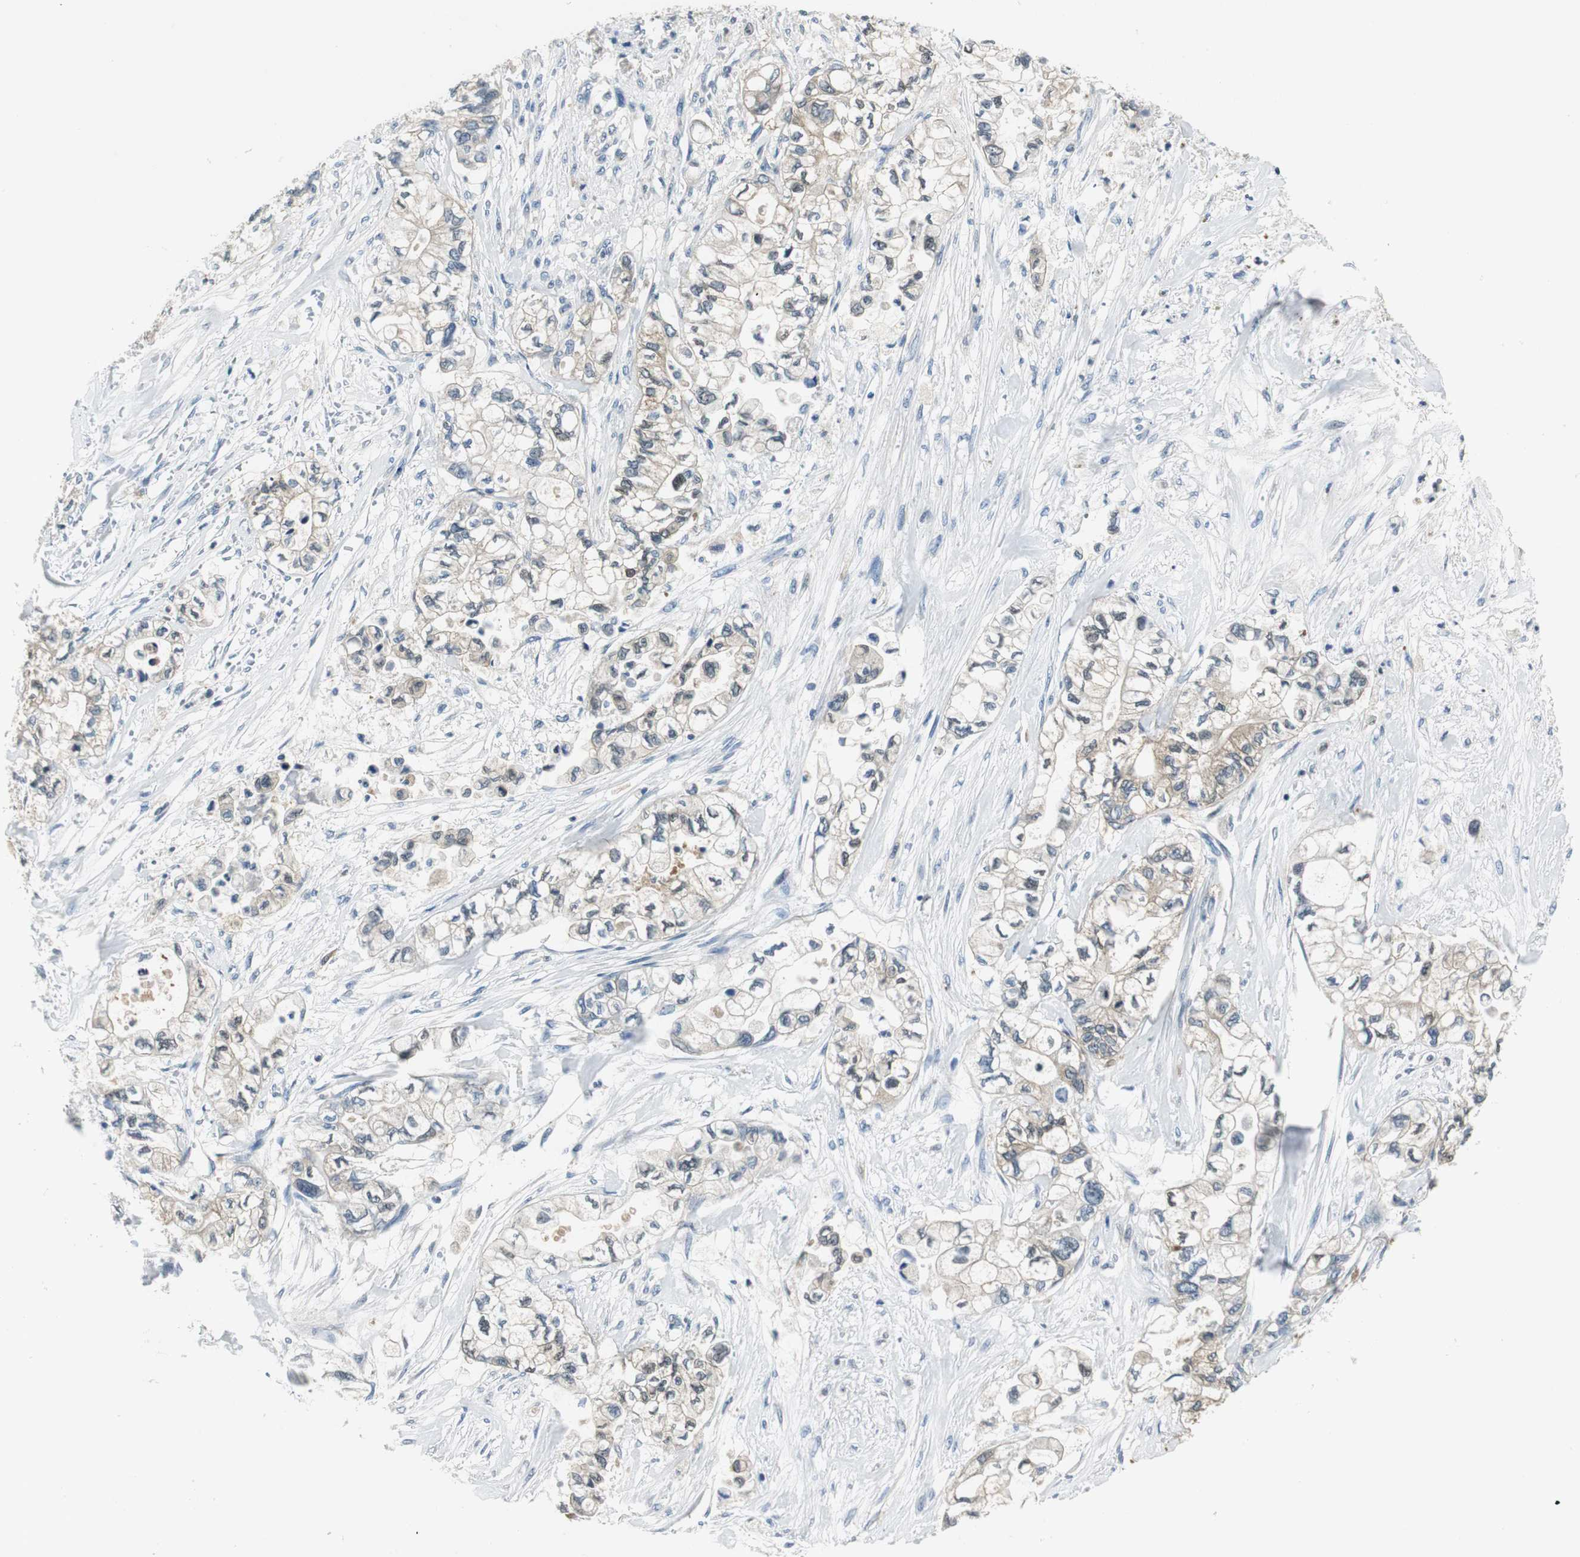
{"staining": {"intensity": "weak", "quantity": "<25%", "location": "cytoplasmic/membranous"}, "tissue": "pancreatic cancer", "cell_type": "Tumor cells", "image_type": "cancer", "snomed": [{"axis": "morphology", "description": "Adenocarcinoma, NOS"}, {"axis": "topography", "description": "Pancreas"}], "caption": "A histopathology image of human pancreatic adenocarcinoma is negative for staining in tumor cells. Brightfield microscopy of immunohistochemistry (IHC) stained with DAB (brown) and hematoxylin (blue), captured at high magnification.", "gene": "ME1", "patient": {"sex": "male", "age": 79}}